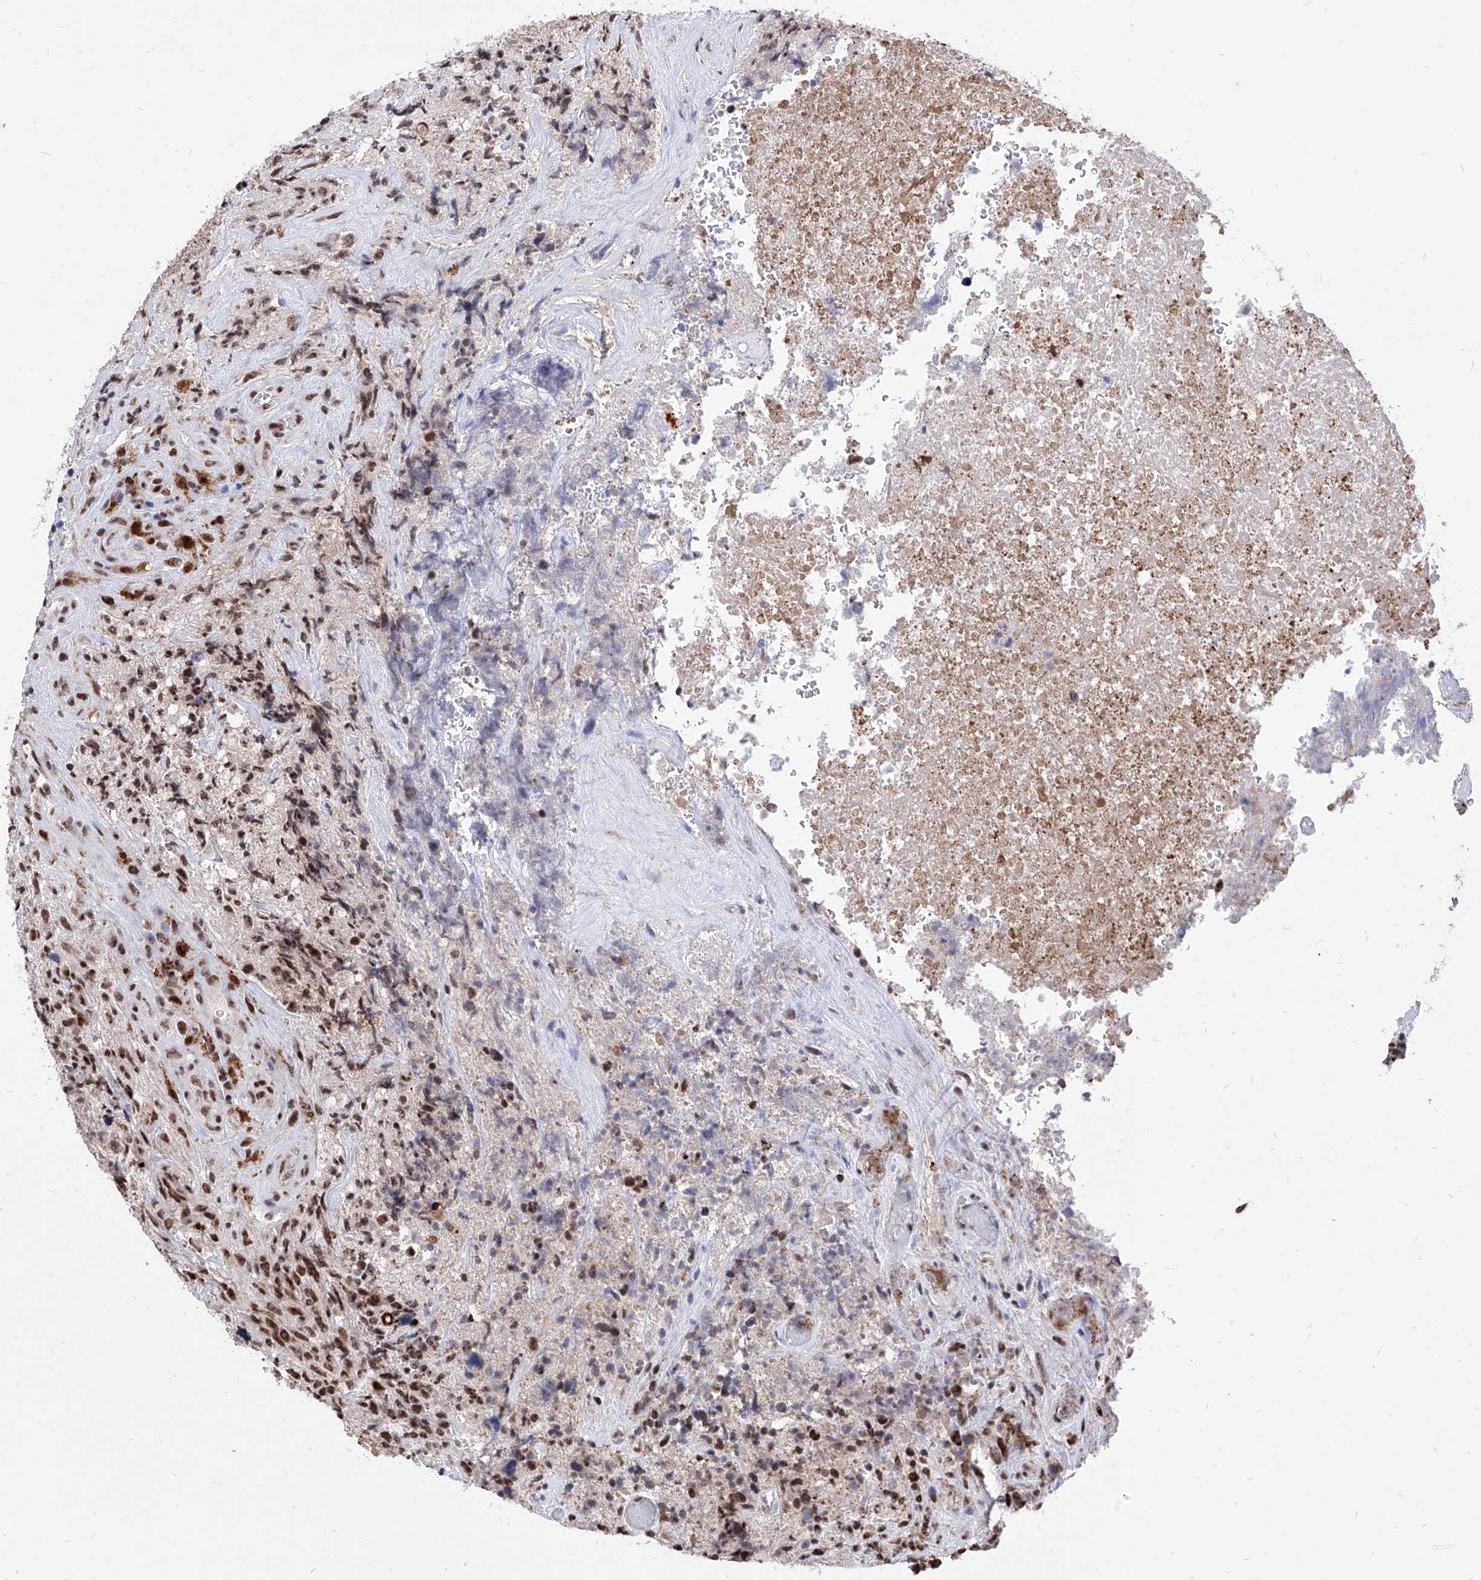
{"staining": {"intensity": "strong", "quantity": ">75%", "location": "nuclear"}, "tissue": "glioma", "cell_type": "Tumor cells", "image_type": "cancer", "snomed": [{"axis": "morphology", "description": "Glioma, malignant, High grade"}, {"axis": "topography", "description": "Brain"}], "caption": "IHC histopathology image of neoplastic tissue: human high-grade glioma (malignant) stained using immunohistochemistry exhibits high levels of strong protein expression localized specifically in the nuclear of tumor cells, appearing as a nuclear brown color.", "gene": "PHF5A", "patient": {"sex": "male", "age": 69}}